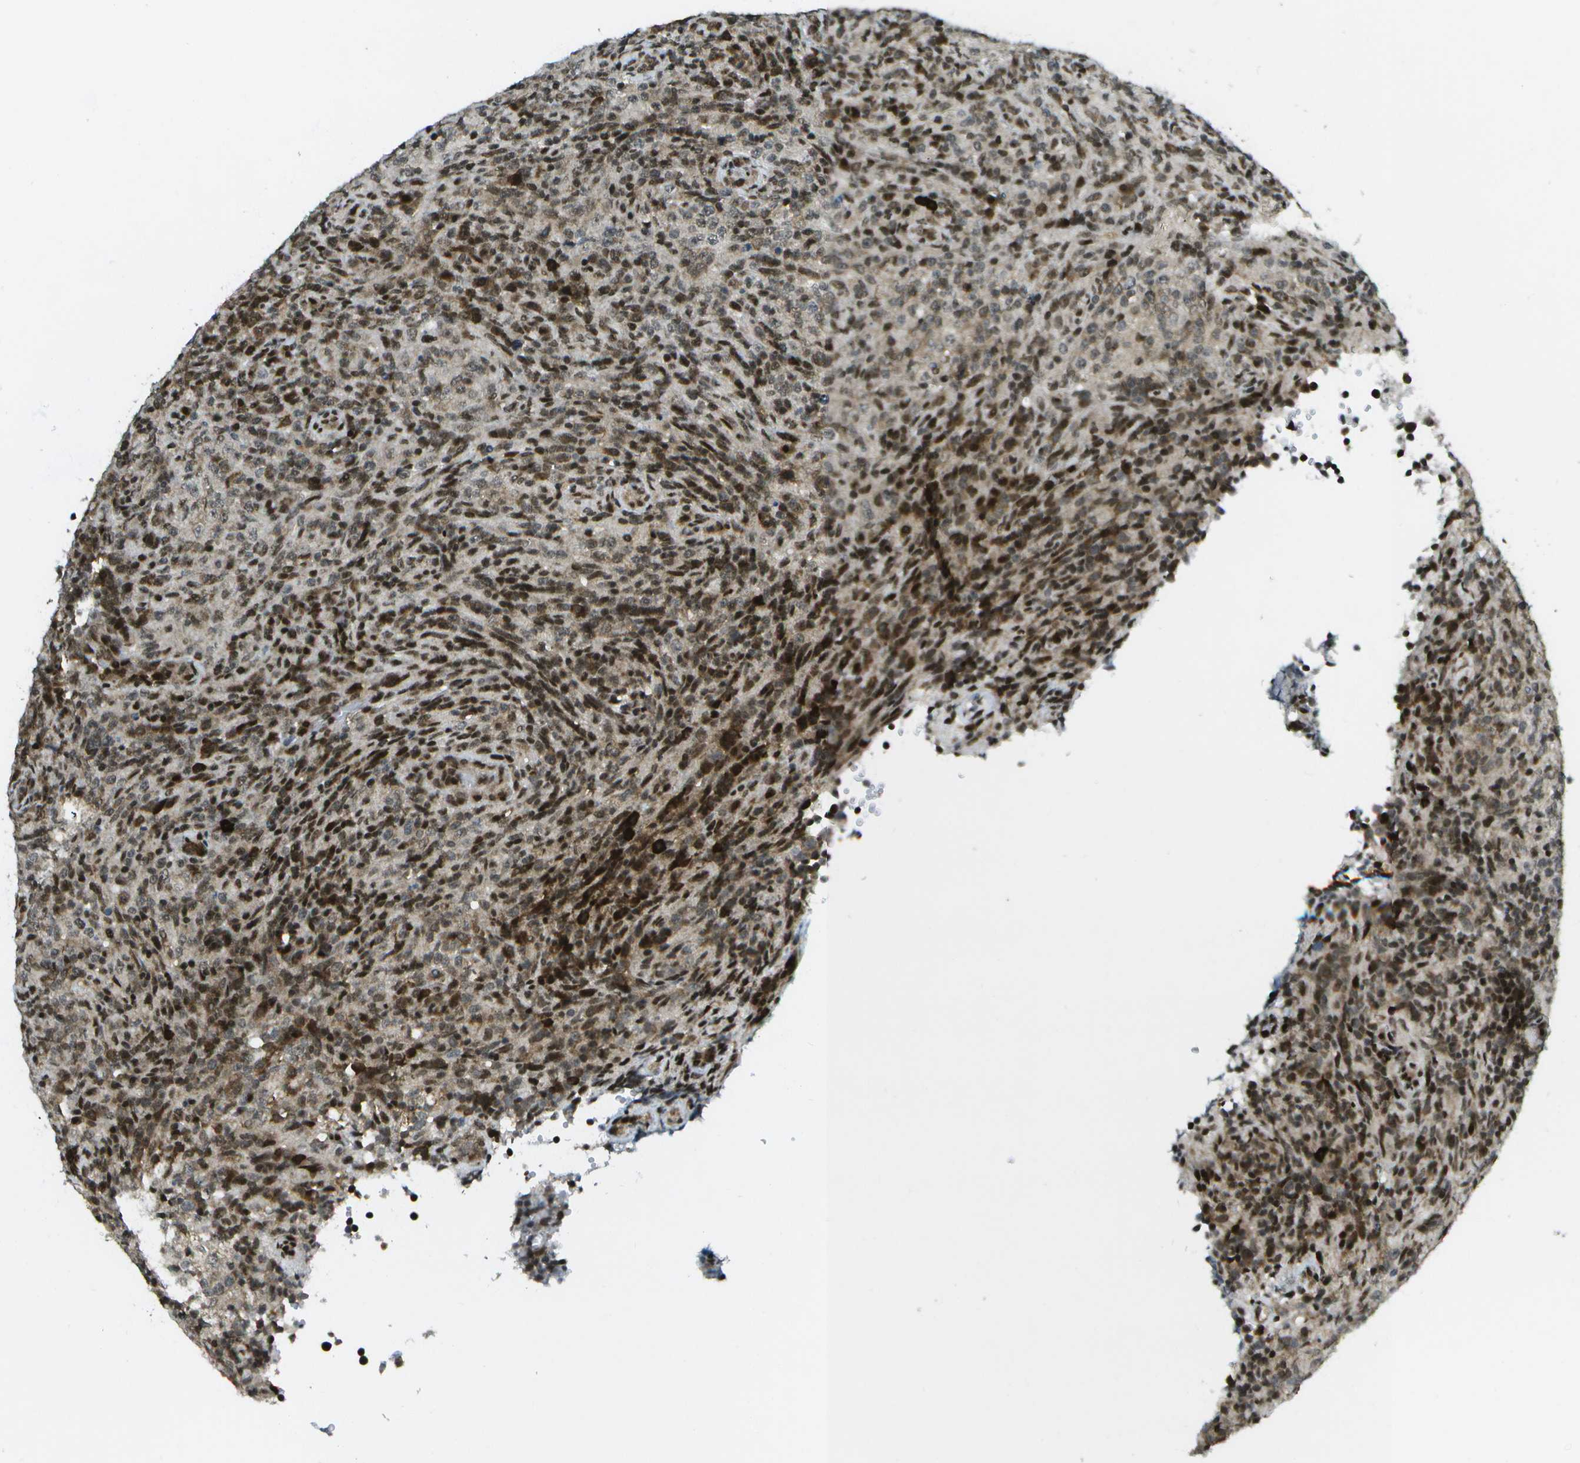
{"staining": {"intensity": "moderate", "quantity": "25%-75%", "location": "cytoplasmic/membranous,nuclear"}, "tissue": "lymphoma", "cell_type": "Tumor cells", "image_type": "cancer", "snomed": [{"axis": "morphology", "description": "Malignant lymphoma, non-Hodgkin's type, High grade"}, {"axis": "topography", "description": "Lymph node"}], "caption": "This is a photomicrograph of immunohistochemistry (IHC) staining of high-grade malignant lymphoma, non-Hodgkin's type, which shows moderate expression in the cytoplasmic/membranous and nuclear of tumor cells.", "gene": "IRF7", "patient": {"sex": "female", "age": 76}}